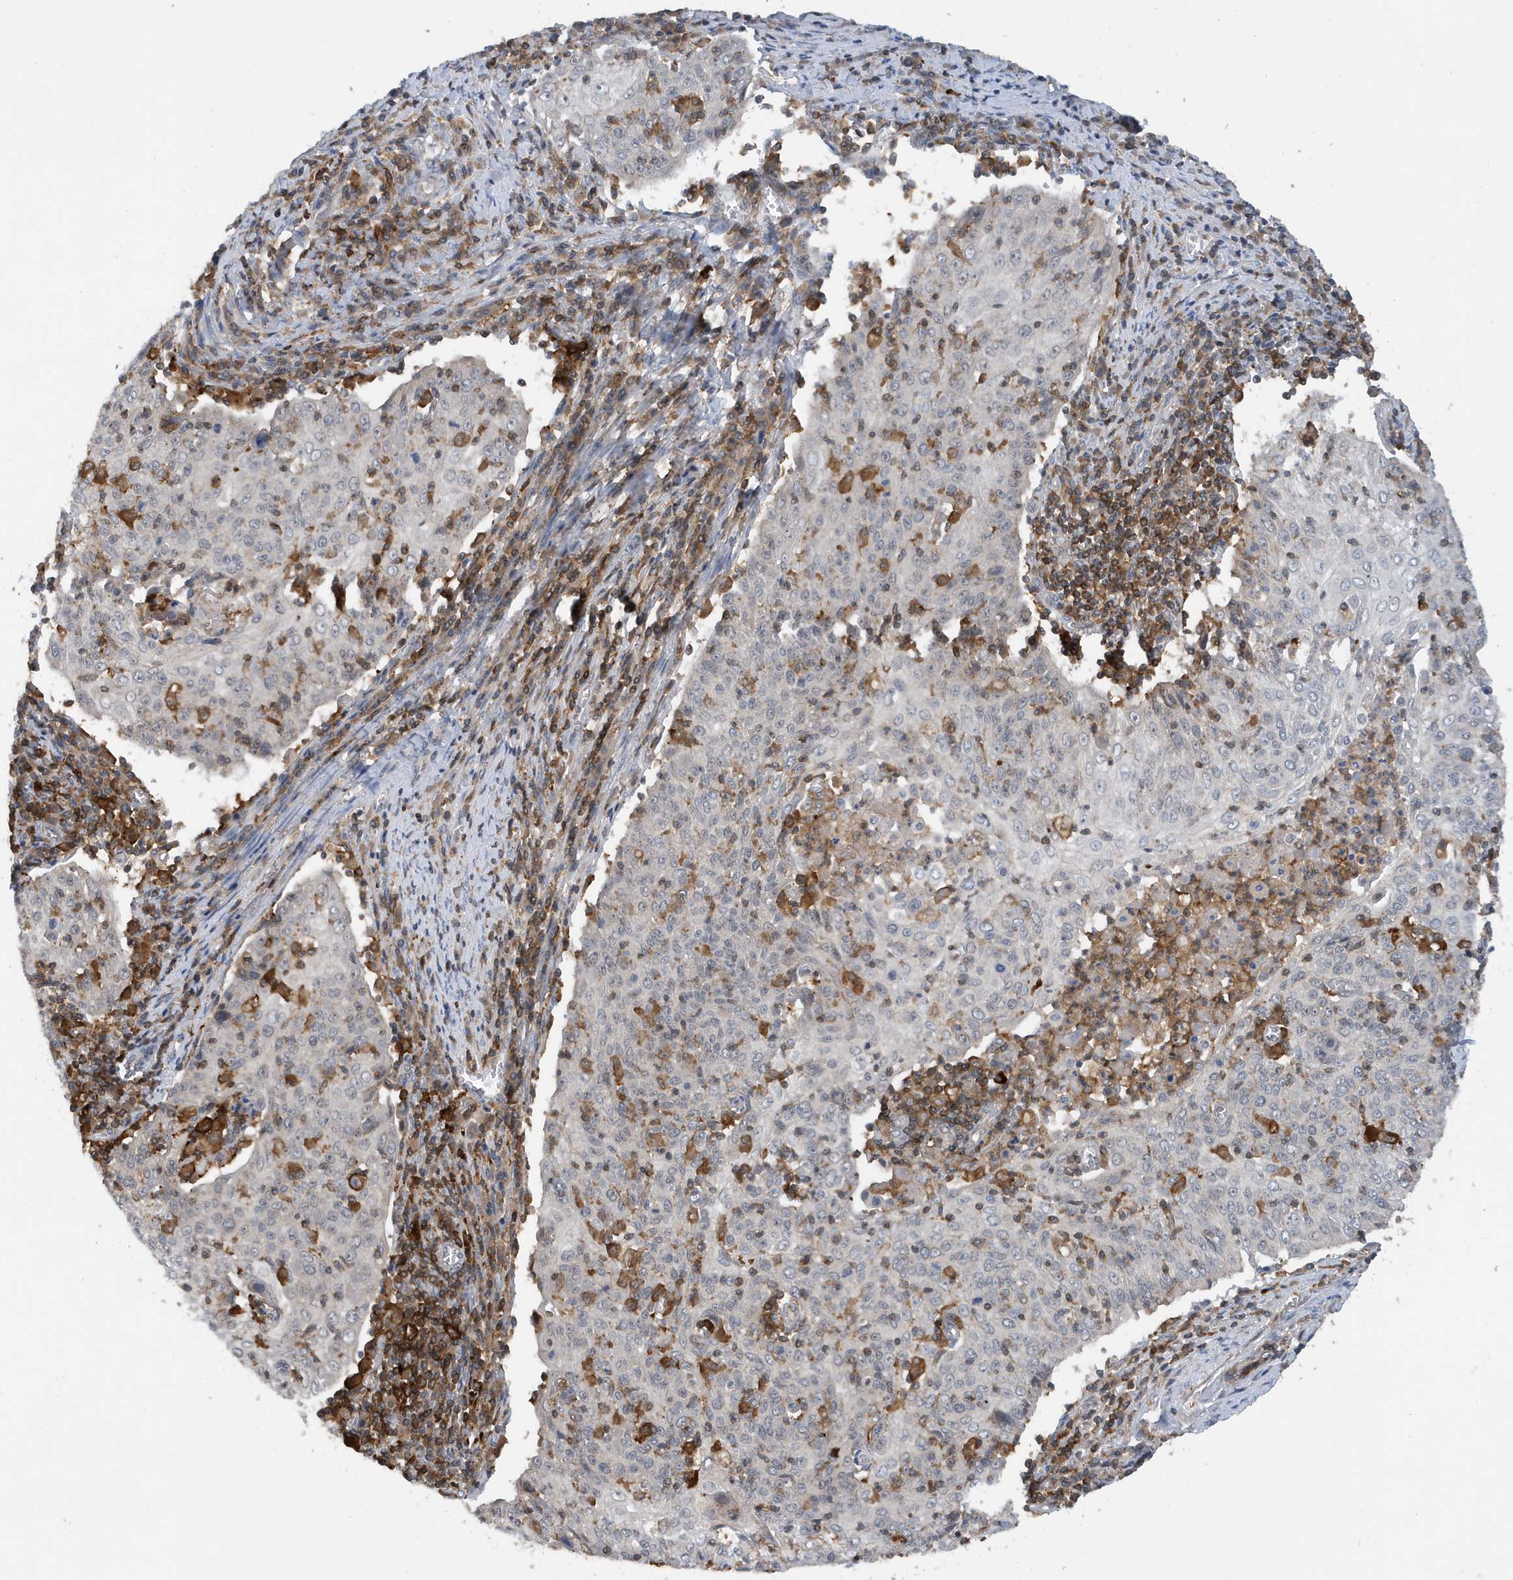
{"staining": {"intensity": "negative", "quantity": "none", "location": "none"}, "tissue": "cervical cancer", "cell_type": "Tumor cells", "image_type": "cancer", "snomed": [{"axis": "morphology", "description": "Squamous cell carcinoma, NOS"}, {"axis": "topography", "description": "Cervix"}], "caption": "A high-resolution photomicrograph shows immunohistochemistry staining of cervical cancer, which exhibits no significant positivity in tumor cells.", "gene": "NSUN3", "patient": {"sex": "female", "age": 48}}